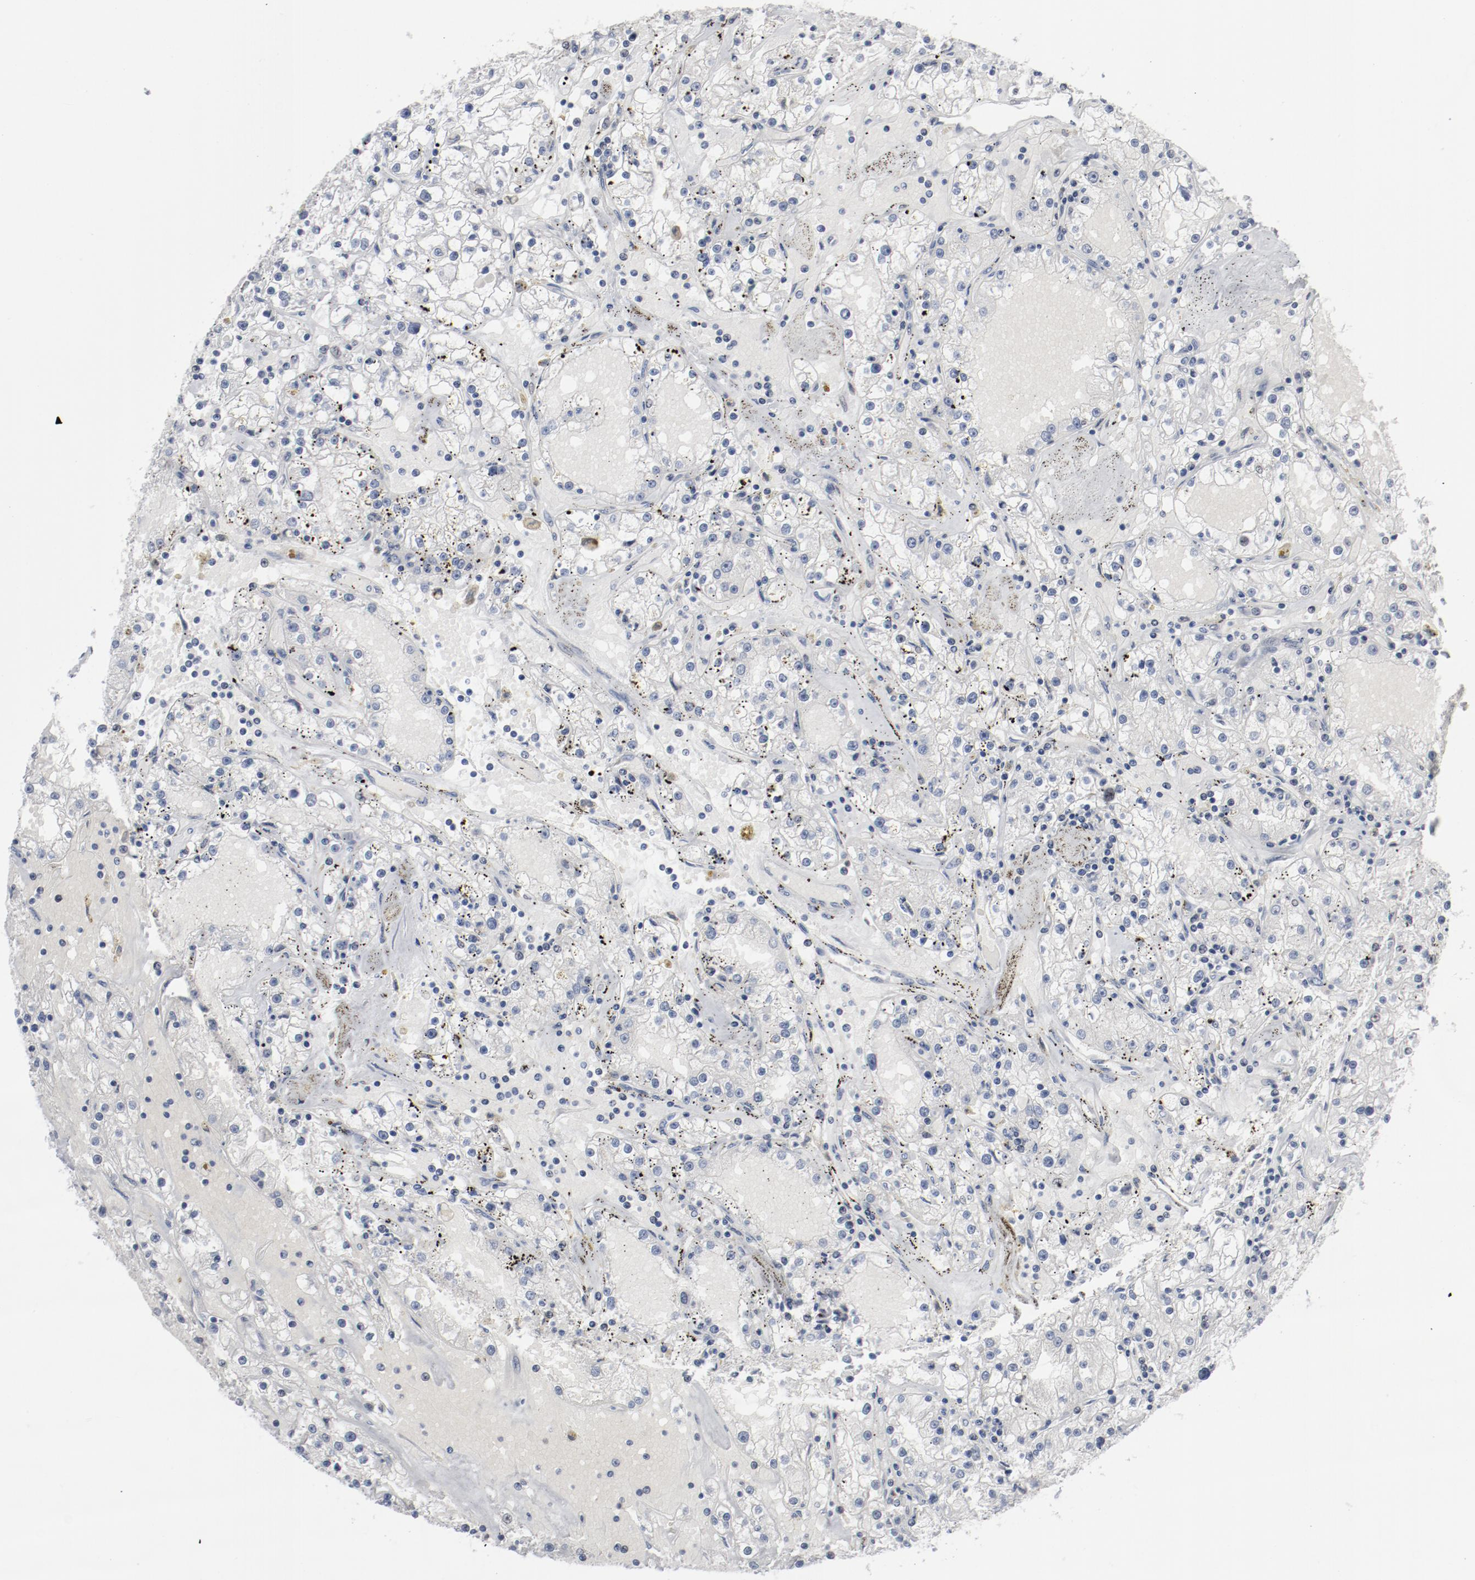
{"staining": {"intensity": "negative", "quantity": "none", "location": "none"}, "tissue": "renal cancer", "cell_type": "Tumor cells", "image_type": "cancer", "snomed": [{"axis": "morphology", "description": "Adenocarcinoma, NOS"}, {"axis": "topography", "description": "Kidney"}], "caption": "High magnification brightfield microscopy of renal cancer stained with DAB (3,3'-diaminobenzidine) (brown) and counterstained with hematoxylin (blue): tumor cells show no significant expression. (DAB IHC with hematoxylin counter stain).", "gene": "FOXN2", "patient": {"sex": "male", "age": 56}}